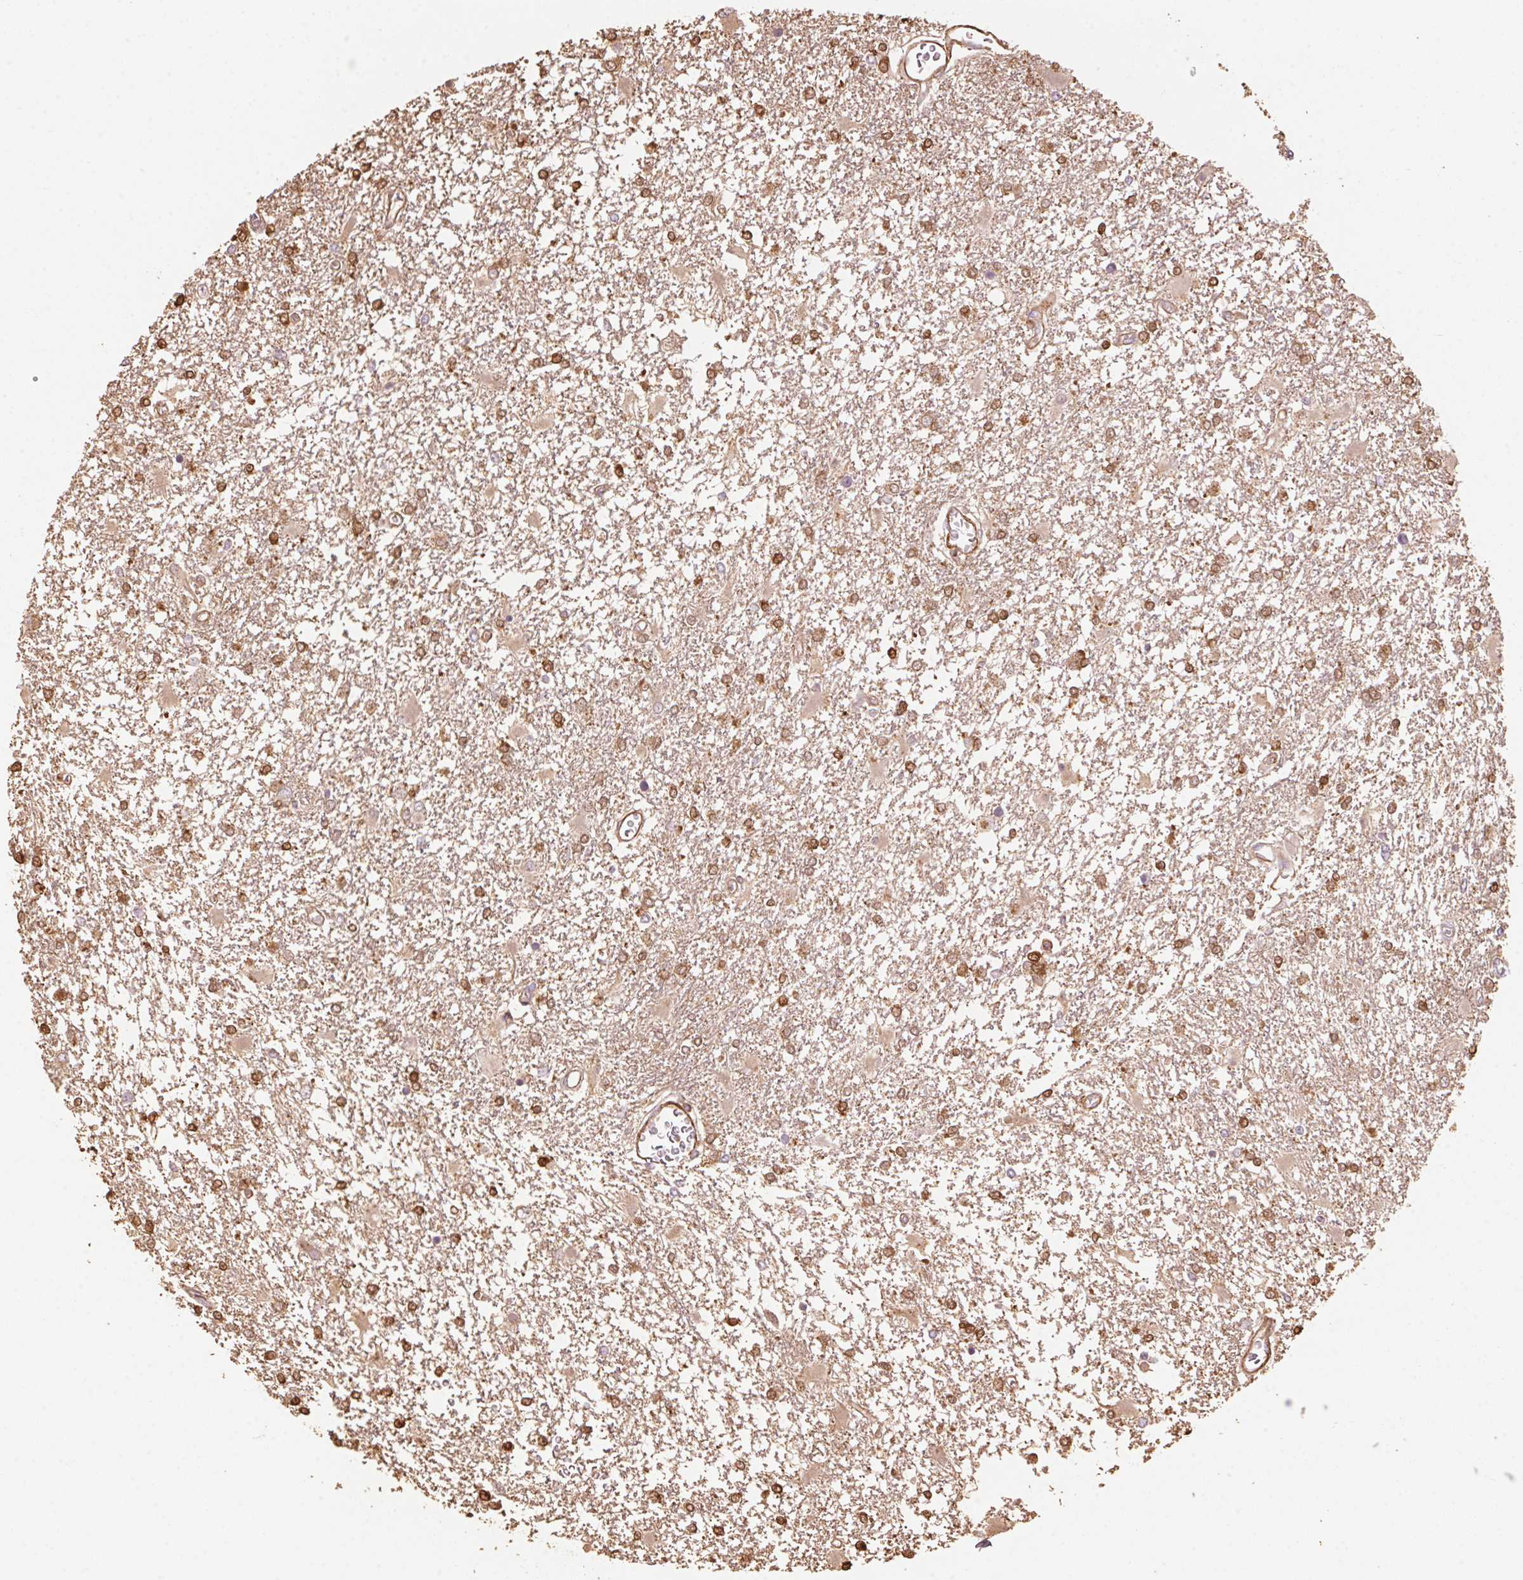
{"staining": {"intensity": "moderate", "quantity": ">75%", "location": "cytoplasmic/membranous,nuclear"}, "tissue": "glioma", "cell_type": "Tumor cells", "image_type": "cancer", "snomed": [{"axis": "morphology", "description": "Glioma, malignant, High grade"}, {"axis": "topography", "description": "Cerebral cortex"}], "caption": "Glioma stained with DAB (3,3'-diaminobenzidine) IHC reveals medium levels of moderate cytoplasmic/membranous and nuclear staining in approximately >75% of tumor cells.", "gene": "QDPR", "patient": {"sex": "male", "age": 79}}